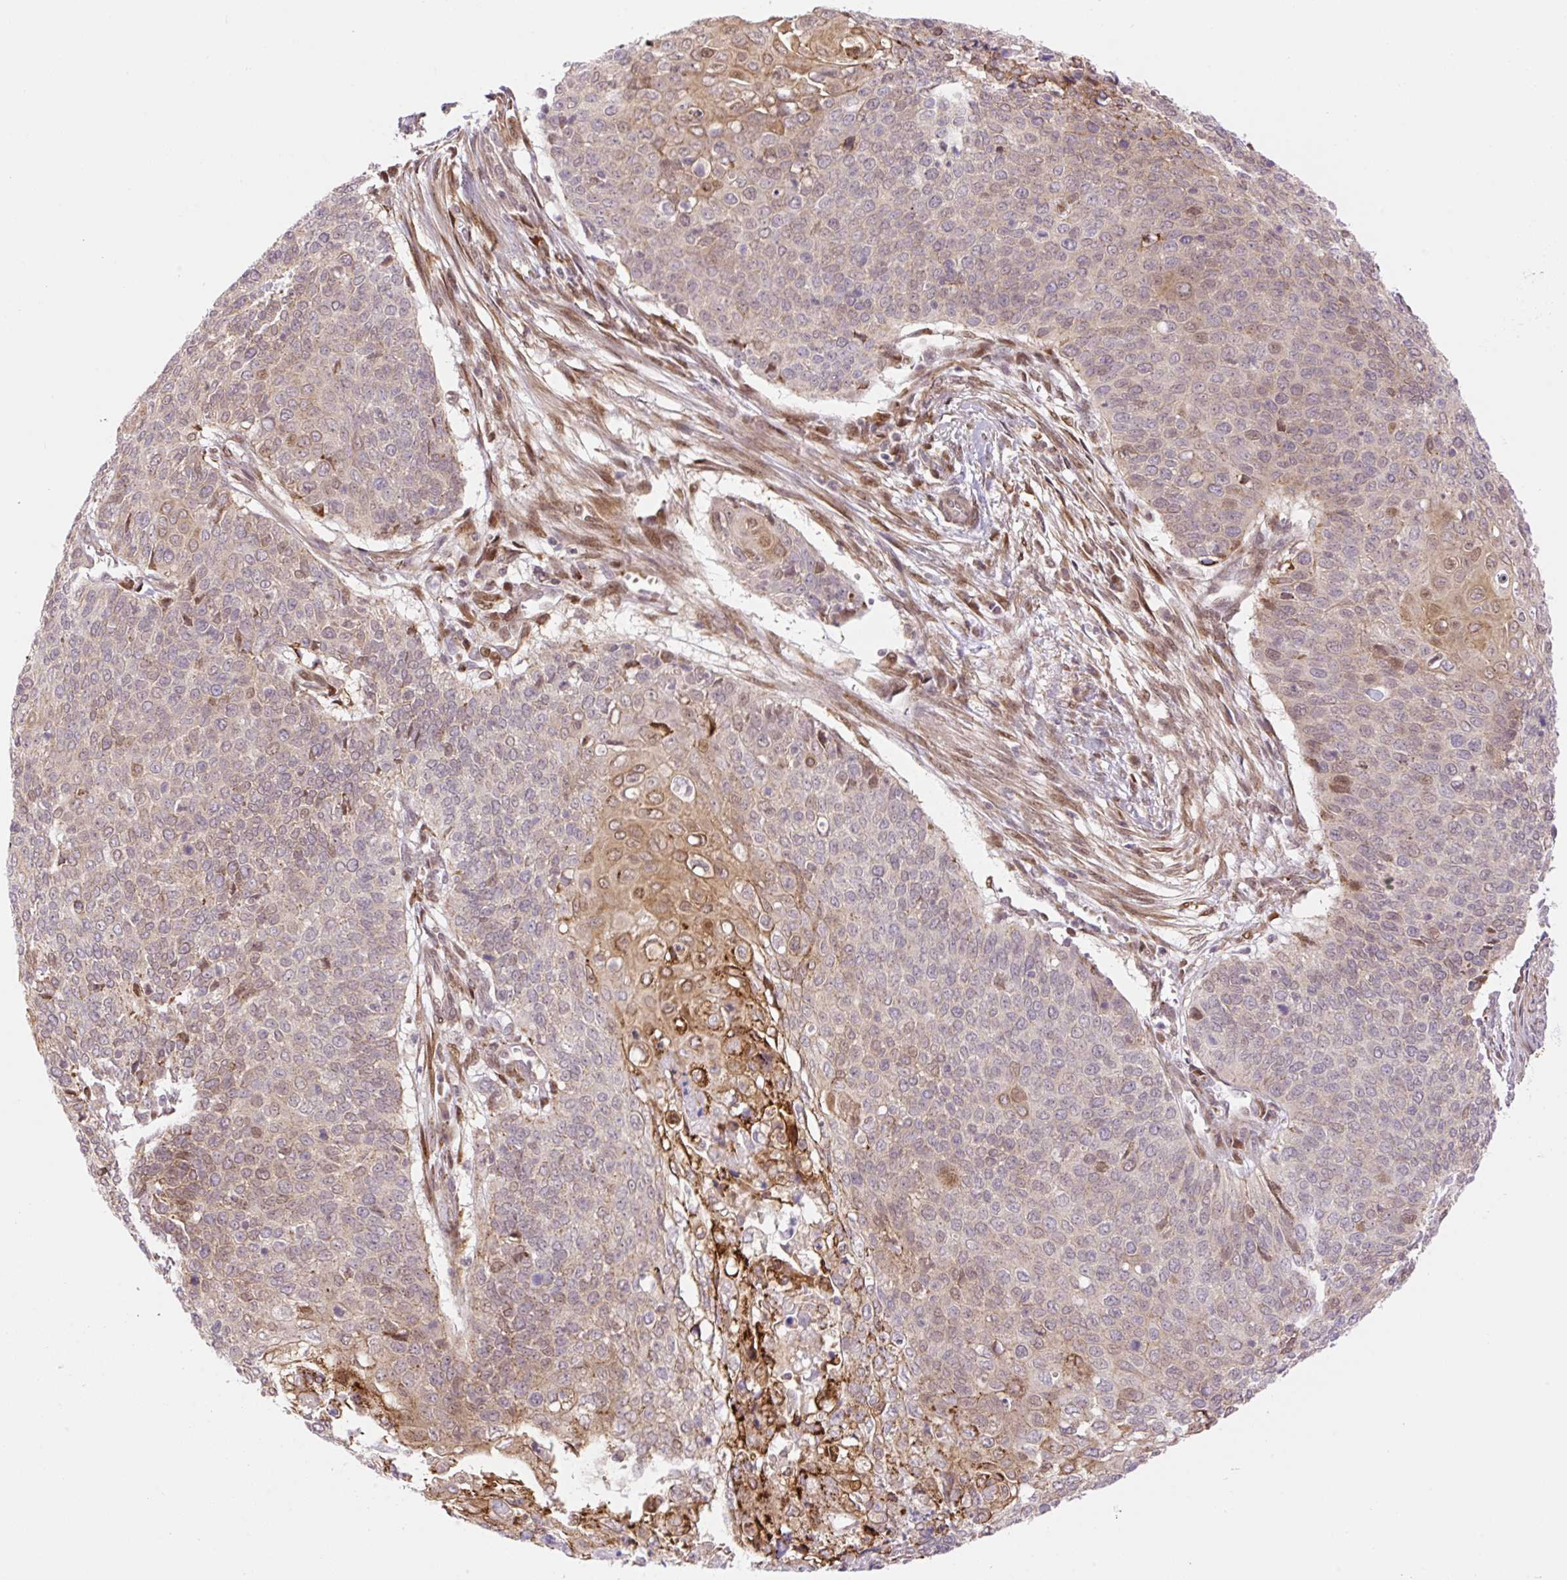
{"staining": {"intensity": "weak", "quantity": "25%-75%", "location": "cytoplasmic/membranous,nuclear"}, "tissue": "cervical cancer", "cell_type": "Tumor cells", "image_type": "cancer", "snomed": [{"axis": "morphology", "description": "Squamous cell carcinoma, NOS"}, {"axis": "topography", "description": "Cervix"}], "caption": "Protein staining by immunohistochemistry (IHC) reveals weak cytoplasmic/membranous and nuclear expression in about 25%-75% of tumor cells in cervical cancer.", "gene": "ZFP41", "patient": {"sex": "female", "age": 39}}